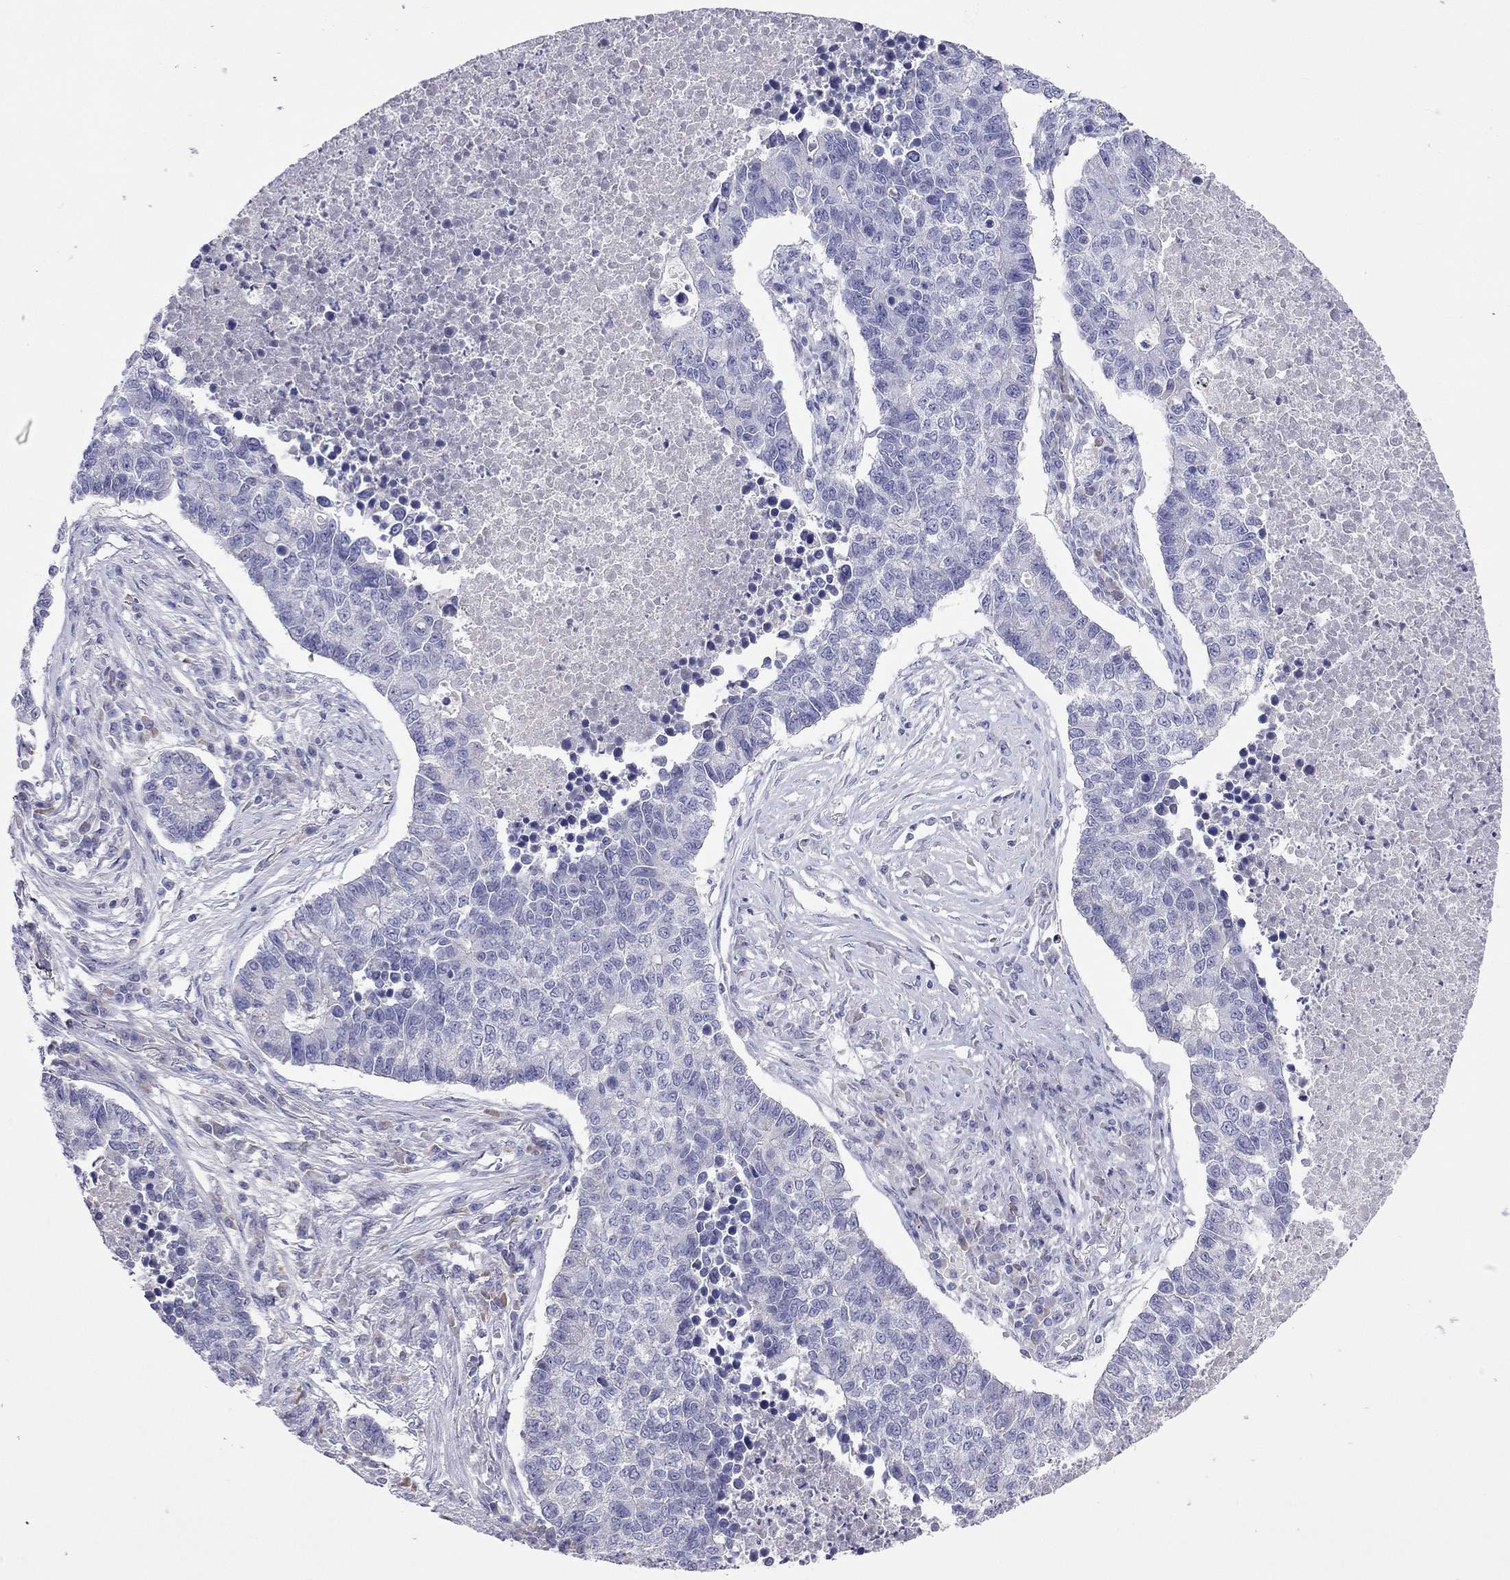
{"staining": {"intensity": "negative", "quantity": "none", "location": "none"}, "tissue": "lung cancer", "cell_type": "Tumor cells", "image_type": "cancer", "snomed": [{"axis": "morphology", "description": "Adenocarcinoma, NOS"}, {"axis": "topography", "description": "Lung"}], "caption": "Immunohistochemistry (IHC) histopathology image of human lung adenocarcinoma stained for a protein (brown), which displays no positivity in tumor cells.", "gene": "CALHM1", "patient": {"sex": "male", "age": 57}}